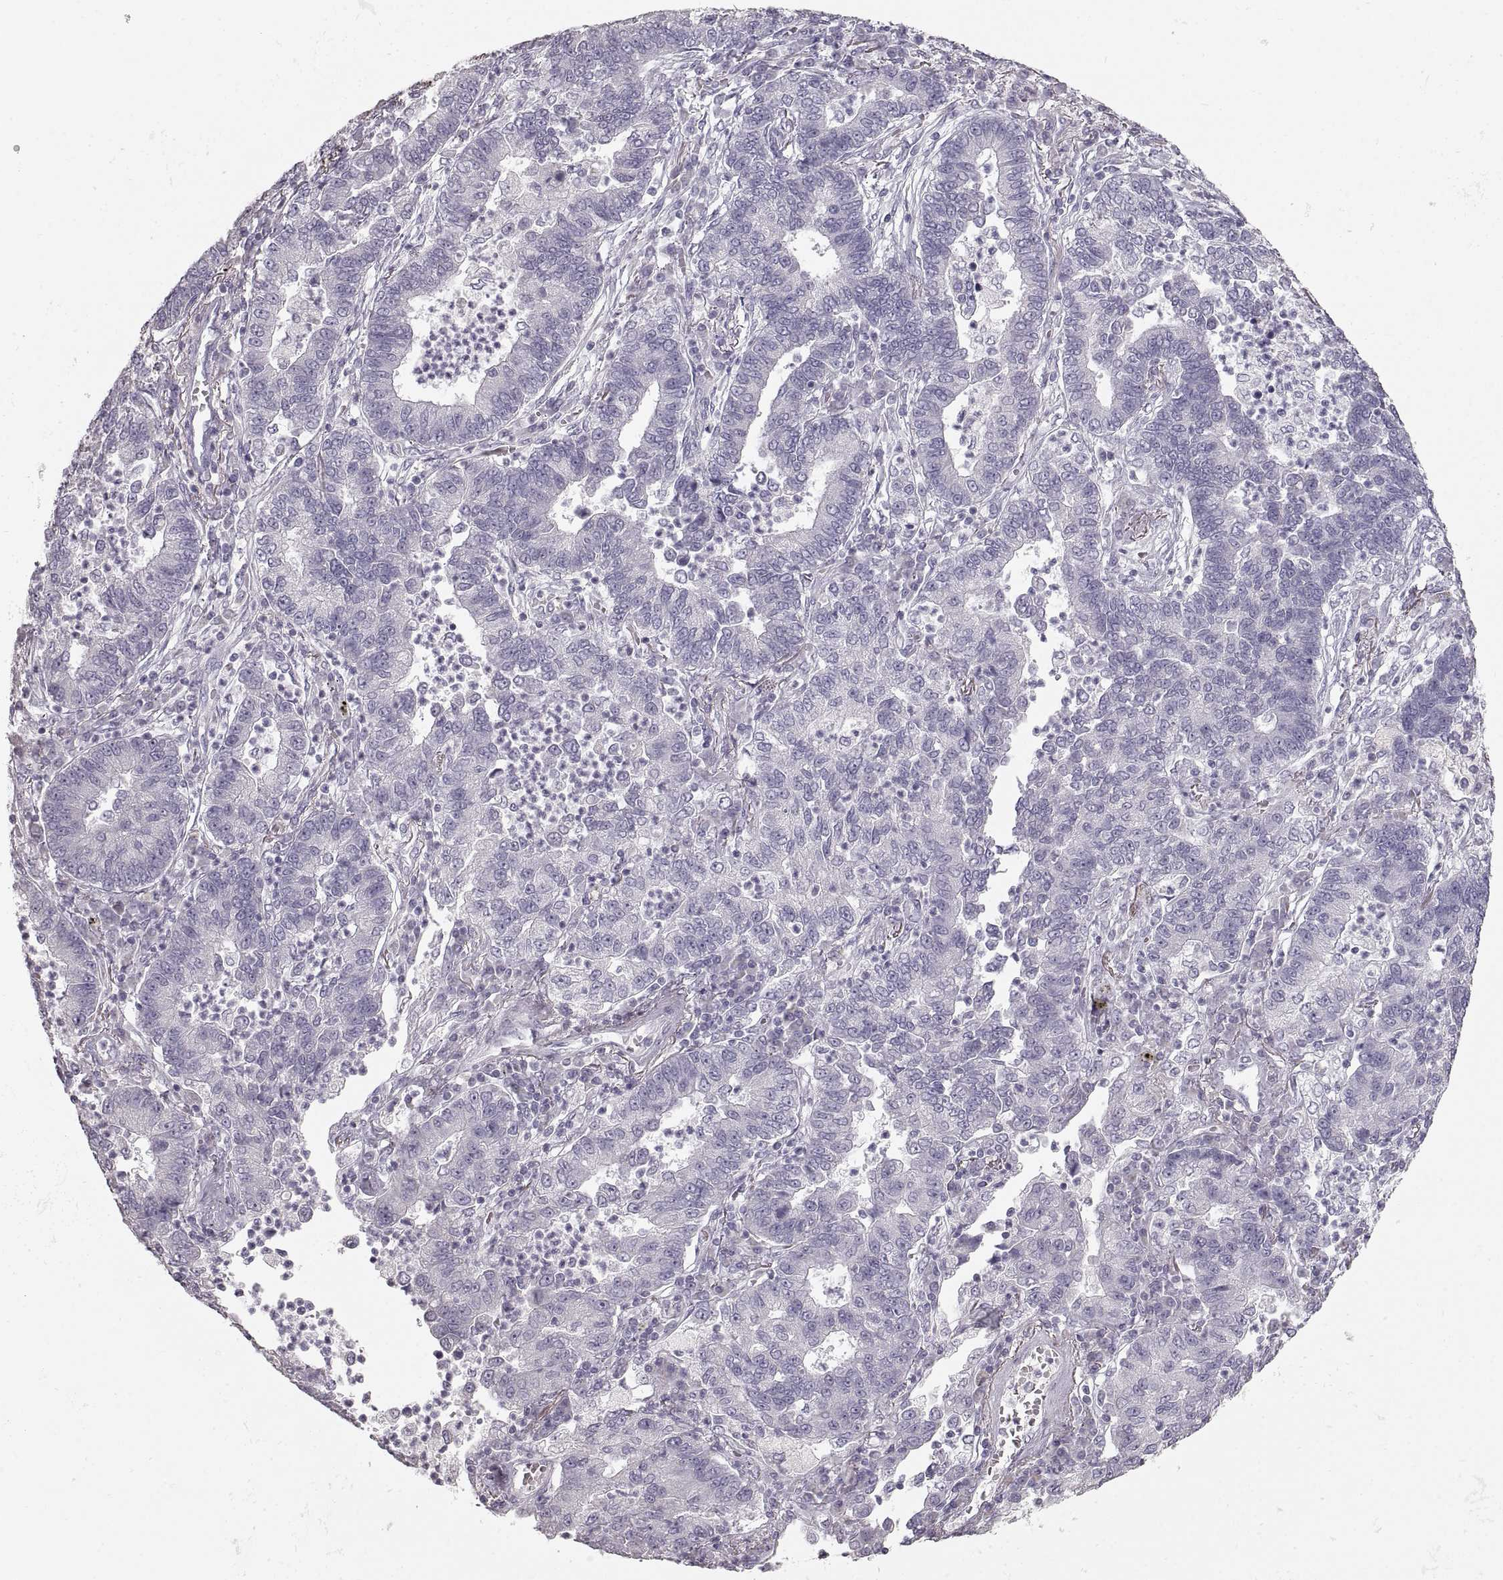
{"staining": {"intensity": "negative", "quantity": "none", "location": "none"}, "tissue": "lung cancer", "cell_type": "Tumor cells", "image_type": "cancer", "snomed": [{"axis": "morphology", "description": "Adenocarcinoma, NOS"}, {"axis": "topography", "description": "Lung"}], "caption": "Histopathology image shows no protein positivity in tumor cells of lung adenocarcinoma tissue.", "gene": "ZP3", "patient": {"sex": "female", "age": 57}}